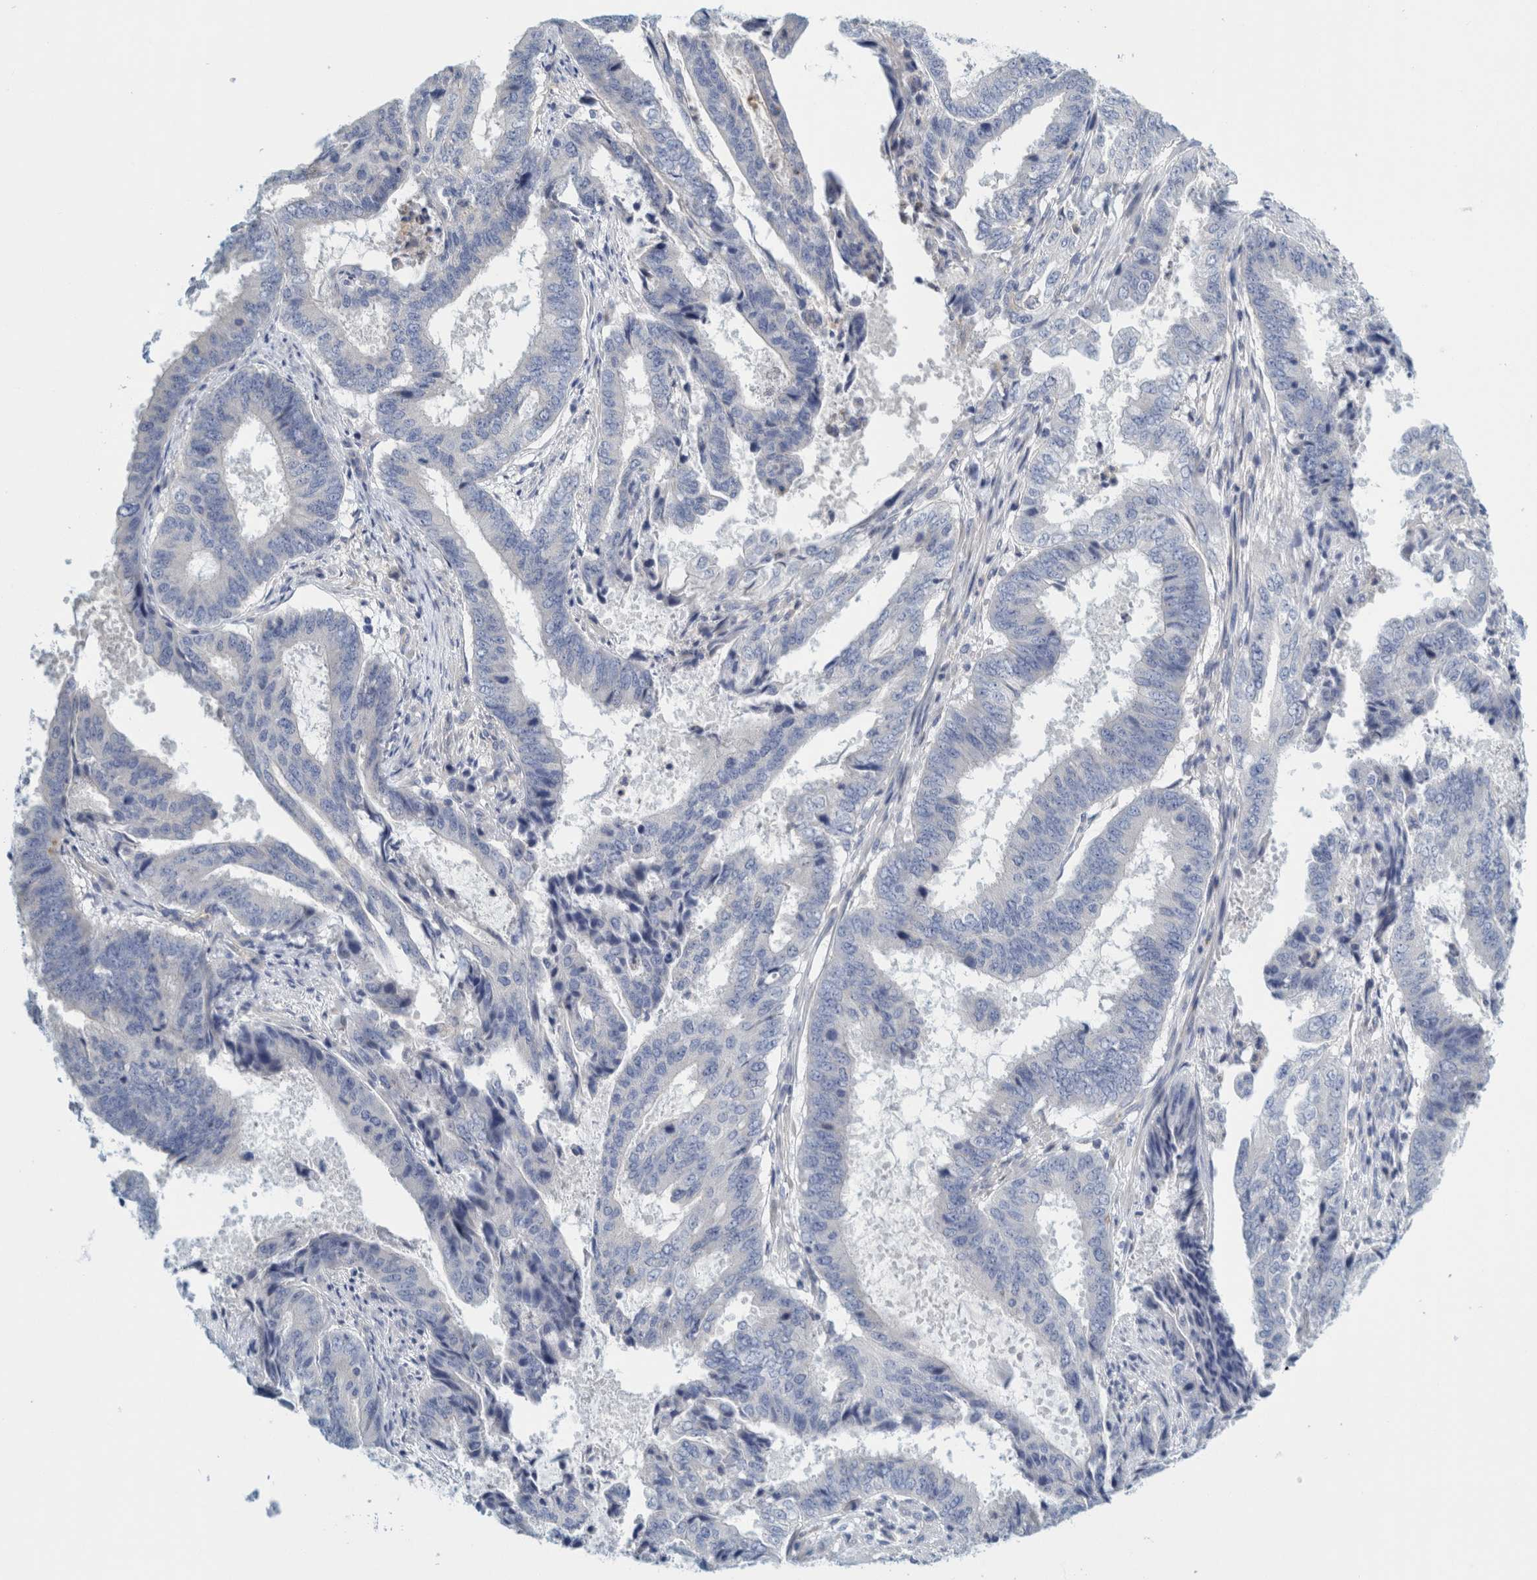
{"staining": {"intensity": "negative", "quantity": "none", "location": "none"}, "tissue": "endometrial cancer", "cell_type": "Tumor cells", "image_type": "cancer", "snomed": [{"axis": "morphology", "description": "Adenocarcinoma, NOS"}, {"axis": "topography", "description": "Endometrium"}], "caption": "Immunohistochemistry (IHC) of adenocarcinoma (endometrial) shows no staining in tumor cells.", "gene": "ZNF324B", "patient": {"sex": "female", "age": 51}}